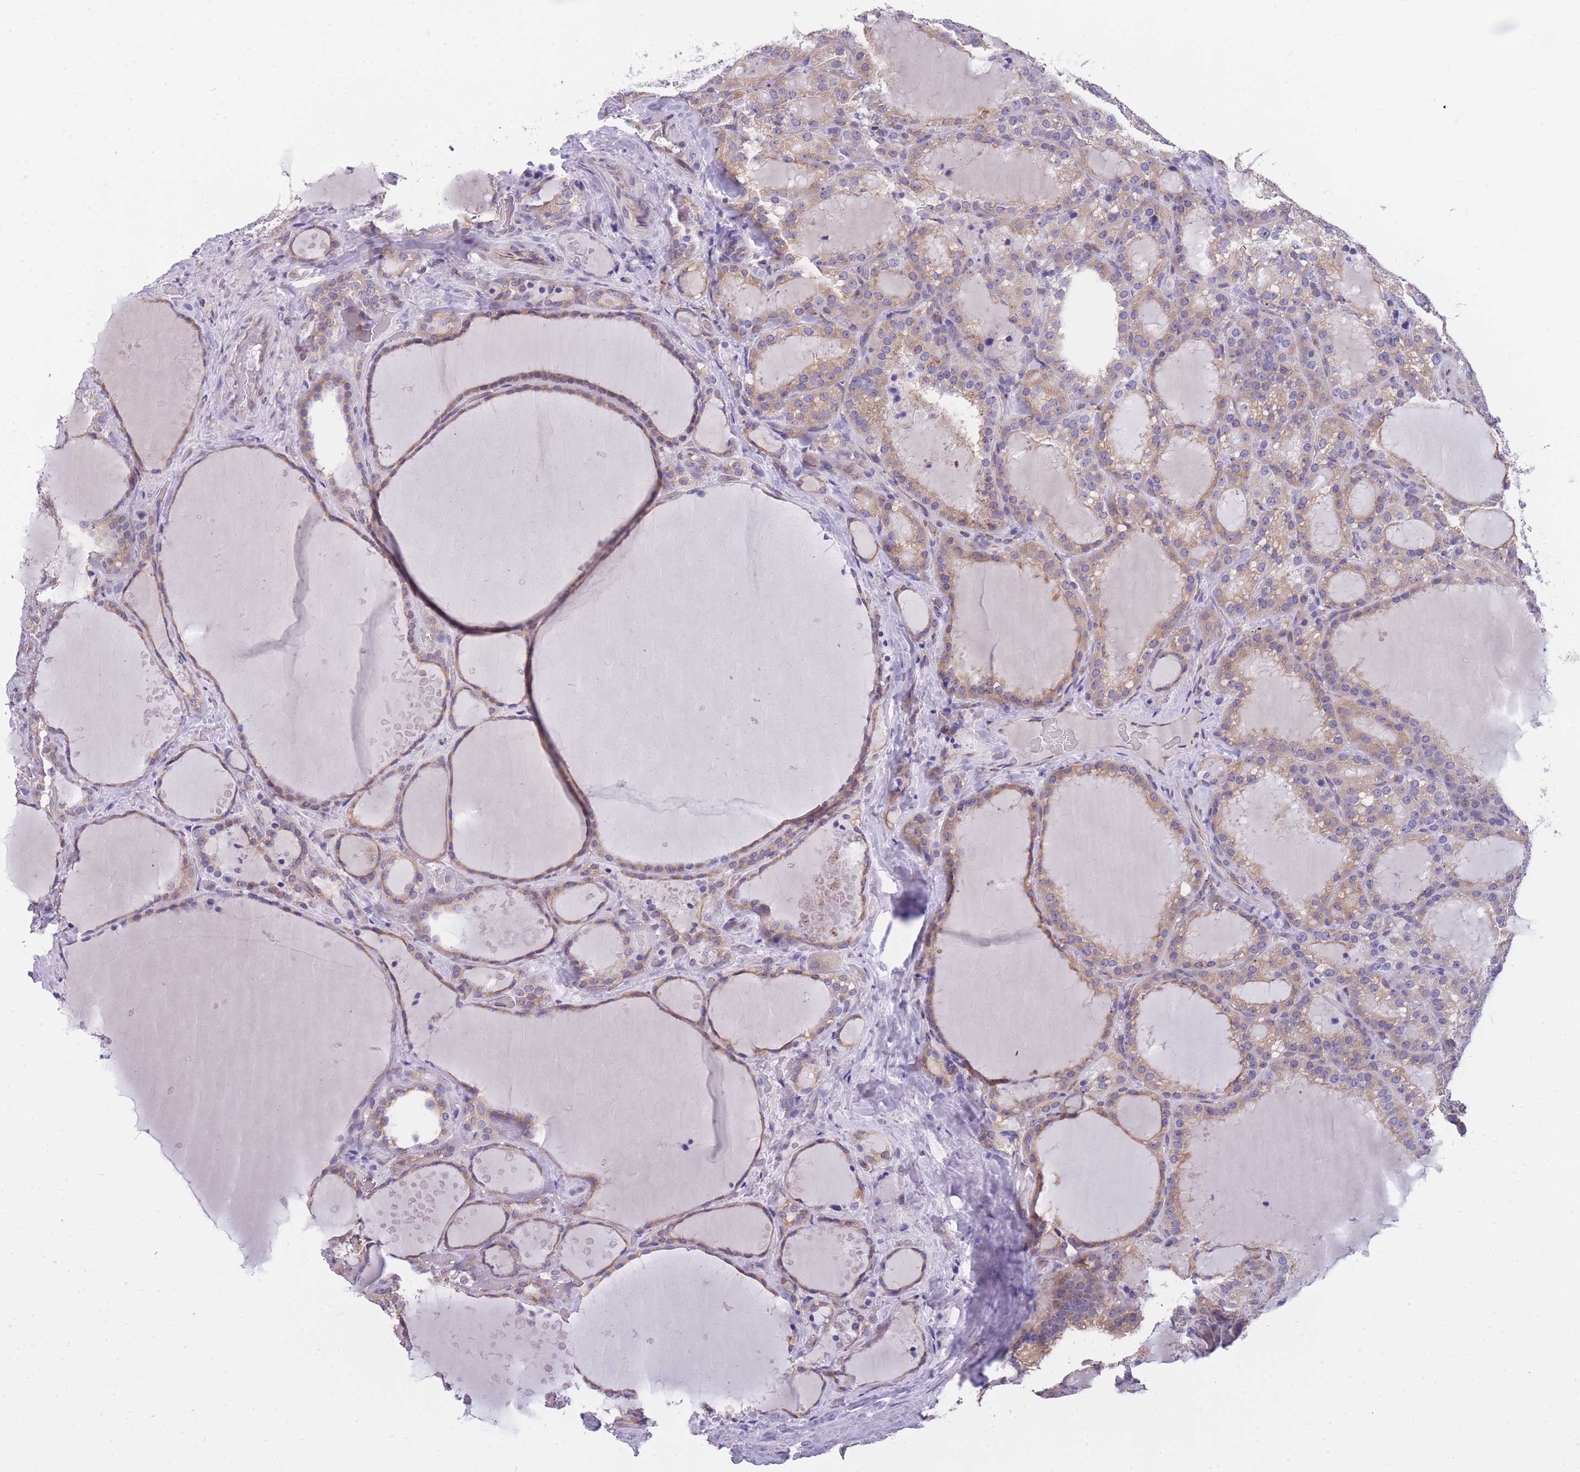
{"staining": {"intensity": "moderate", "quantity": ">75%", "location": "cytoplasmic/membranous"}, "tissue": "thyroid cancer", "cell_type": "Tumor cells", "image_type": "cancer", "snomed": [{"axis": "morphology", "description": "Papillary adenocarcinoma, NOS"}, {"axis": "topography", "description": "Thyroid gland"}], "caption": "A photomicrograph of human papillary adenocarcinoma (thyroid) stained for a protein demonstrates moderate cytoplasmic/membranous brown staining in tumor cells.", "gene": "ZNF662", "patient": {"sex": "male", "age": 77}}